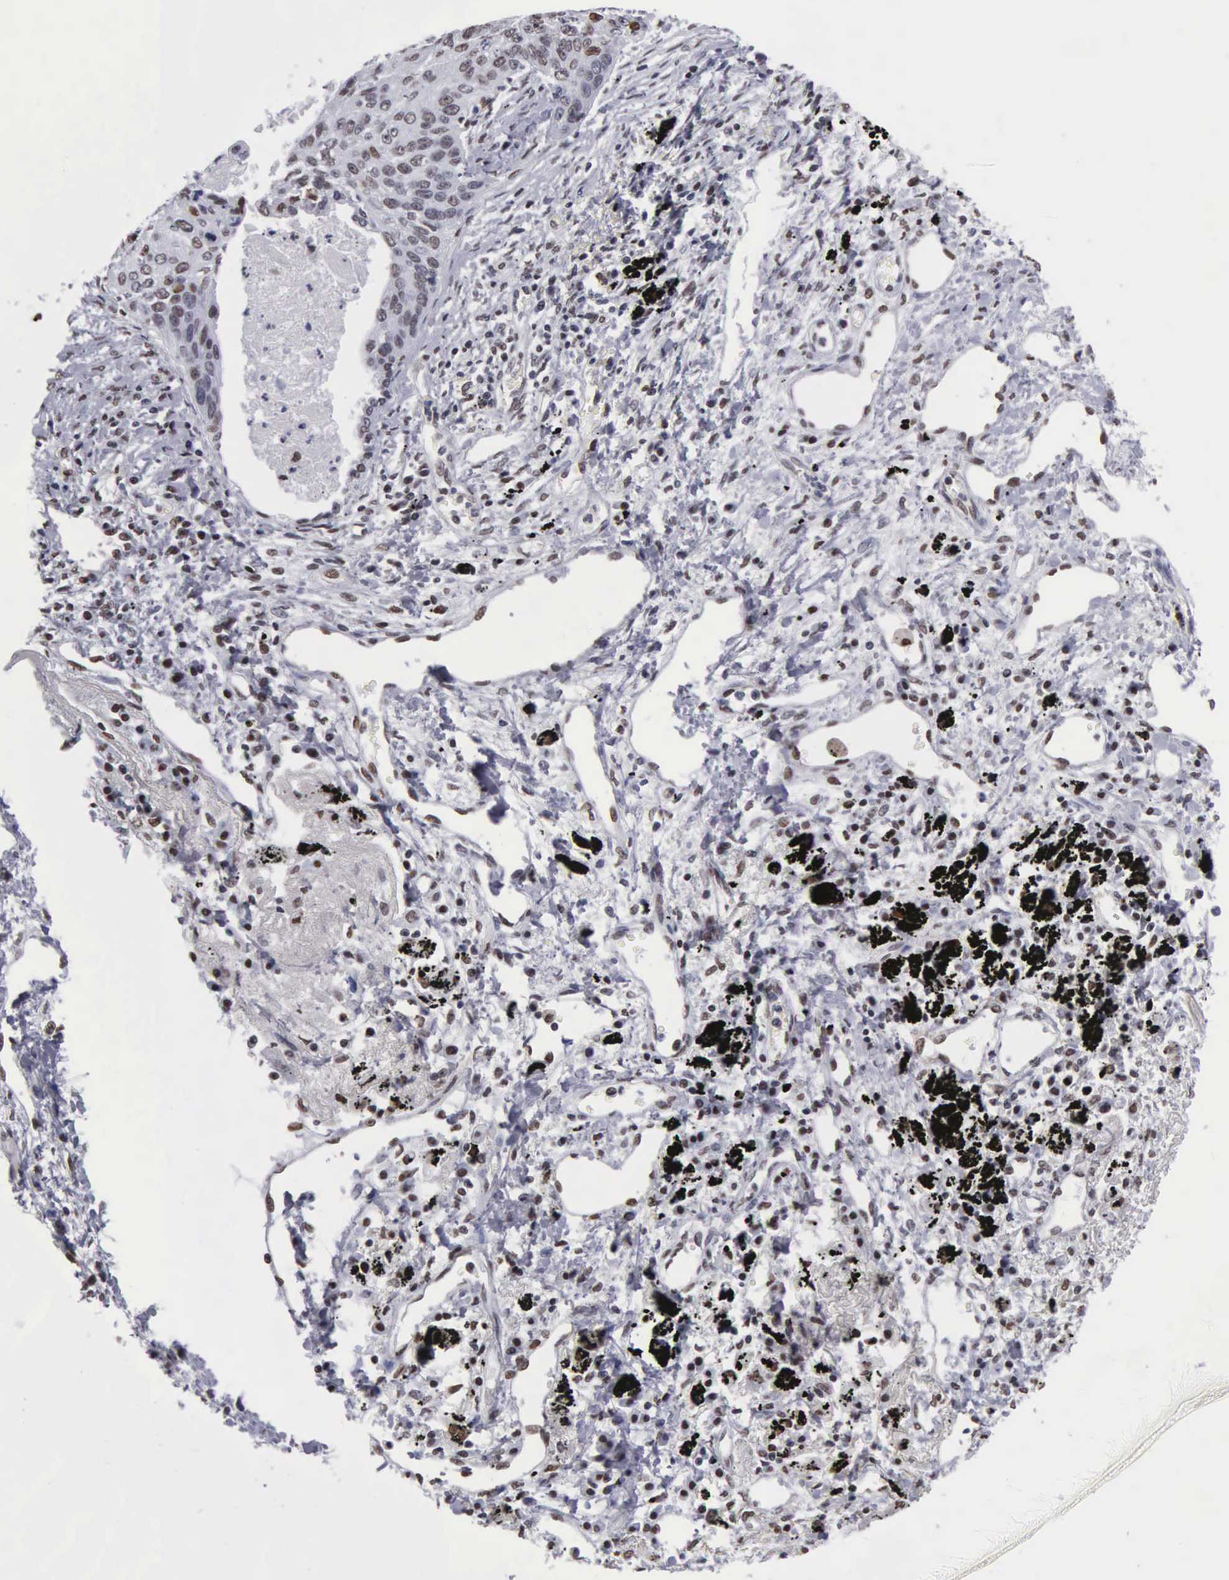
{"staining": {"intensity": "weak", "quantity": "25%-75%", "location": "nuclear"}, "tissue": "lung cancer", "cell_type": "Tumor cells", "image_type": "cancer", "snomed": [{"axis": "morphology", "description": "Squamous cell carcinoma, NOS"}, {"axis": "topography", "description": "Lung"}], "caption": "Immunohistochemical staining of human squamous cell carcinoma (lung) exhibits low levels of weak nuclear protein expression in about 25%-75% of tumor cells.", "gene": "CCNG1", "patient": {"sex": "male", "age": 71}}